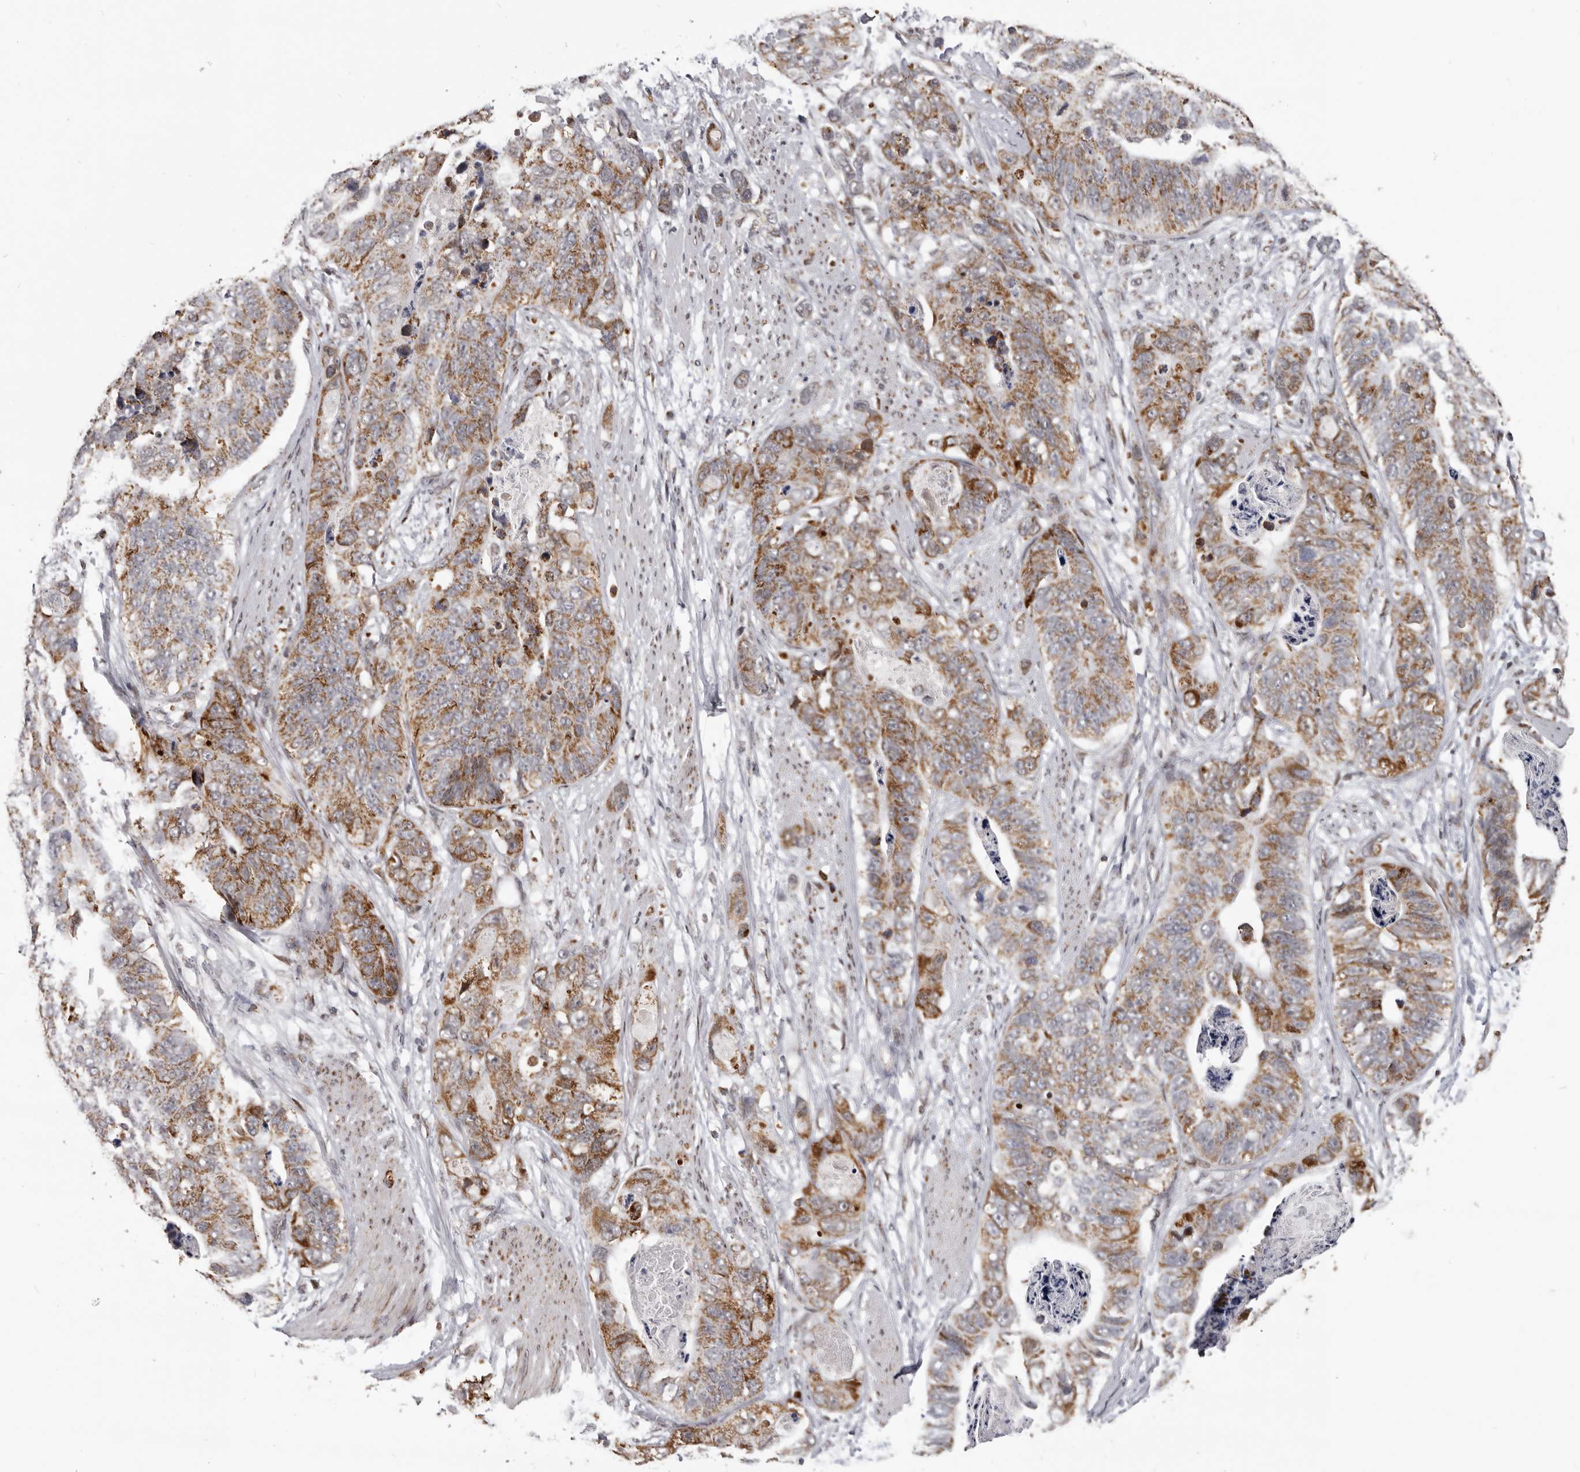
{"staining": {"intensity": "moderate", "quantity": ">75%", "location": "cytoplasmic/membranous"}, "tissue": "stomach cancer", "cell_type": "Tumor cells", "image_type": "cancer", "snomed": [{"axis": "morphology", "description": "Adenocarcinoma, NOS"}, {"axis": "topography", "description": "Stomach"}], "caption": "A high-resolution micrograph shows IHC staining of stomach cancer (adenocarcinoma), which demonstrates moderate cytoplasmic/membranous positivity in approximately >75% of tumor cells.", "gene": "C17orf99", "patient": {"sex": "female", "age": 89}}